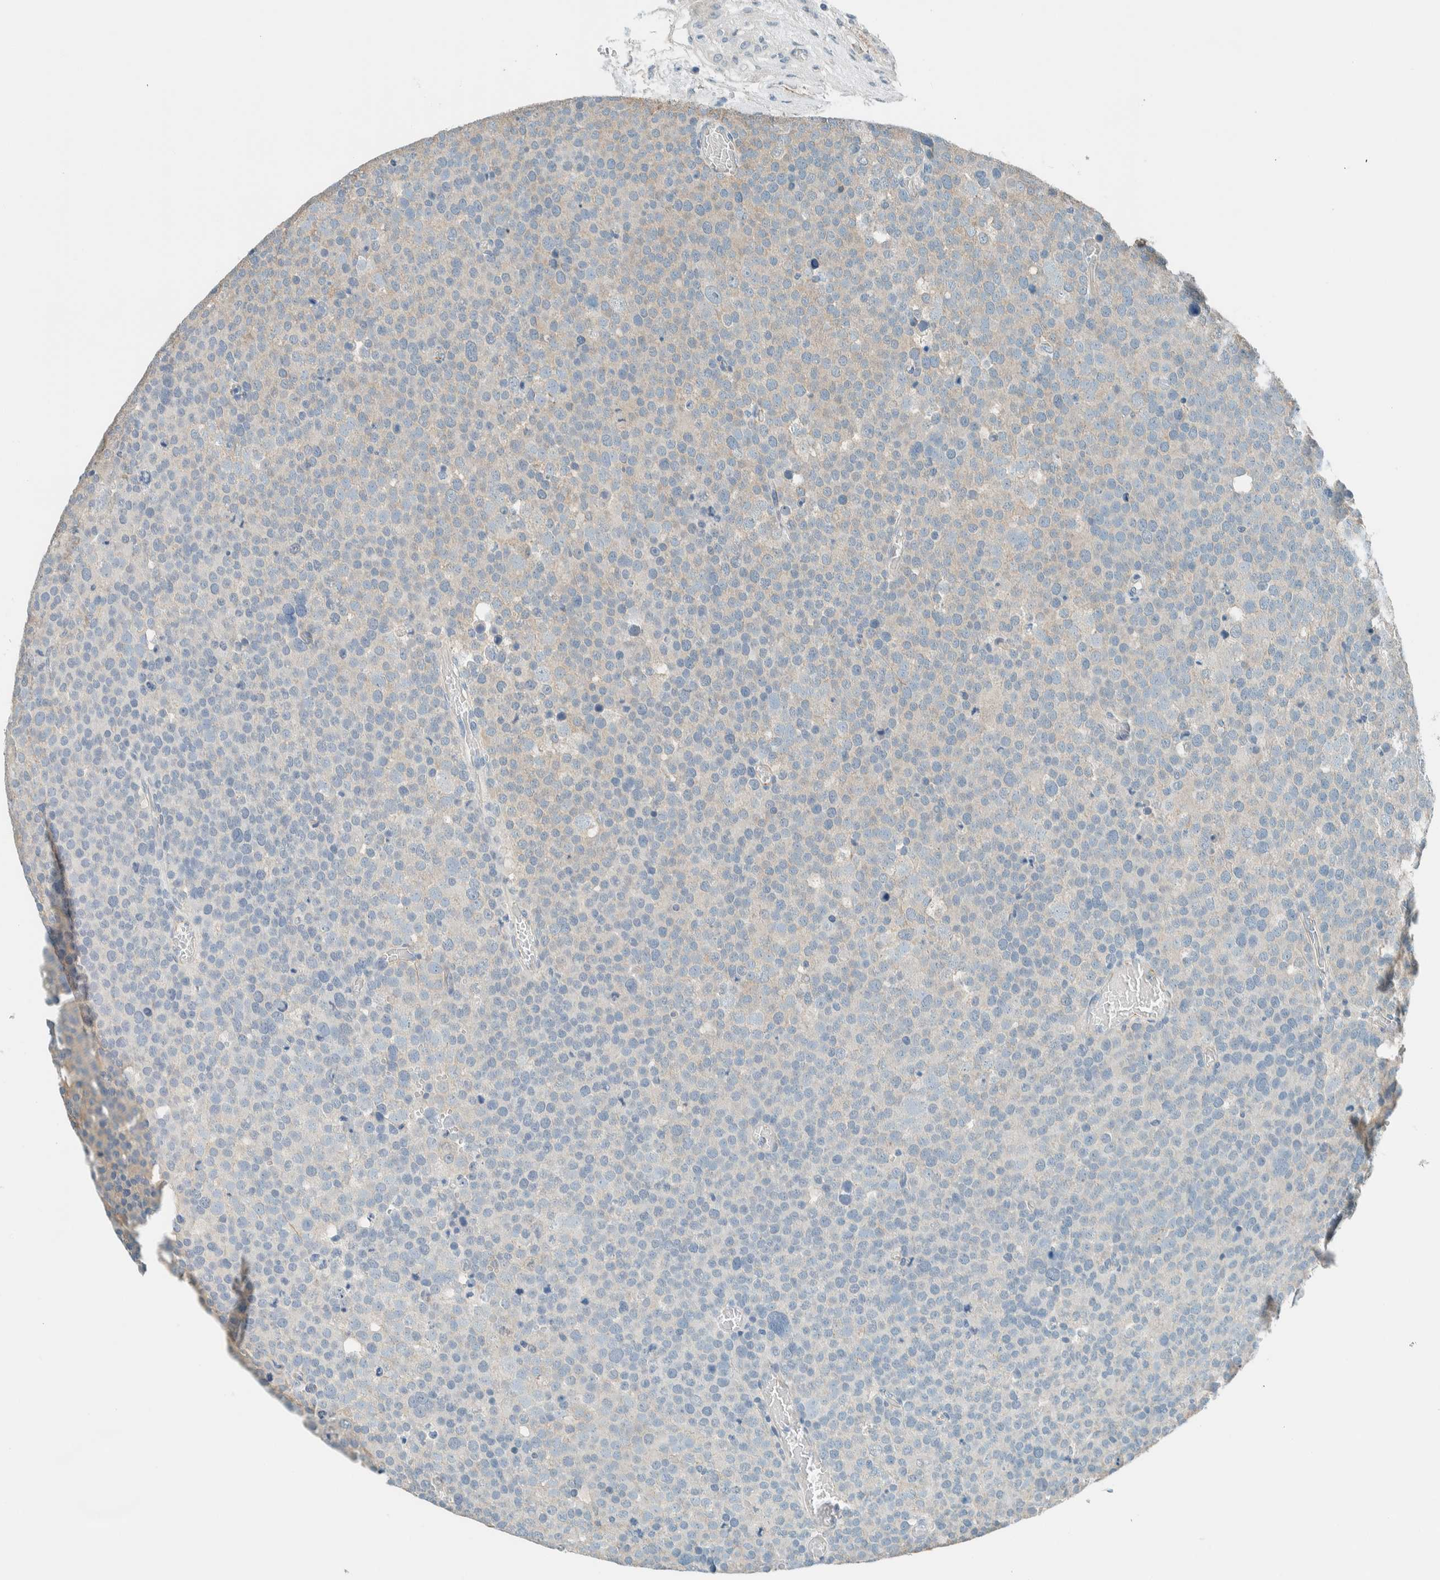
{"staining": {"intensity": "weak", "quantity": "<25%", "location": "cytoplasmic/membranous"}, "tissue": "testis cancer", "cell_type": "Tumor cells", "image_type": "cancer", "snomed": [{"axis": "morphology", "description": "Seminoma, NOS"}, {"axis": "topography", "description": "Testis"}], "caption": "Testis seminoma was stained to show a protein in brown. There is no significant positivity in tumor cells.", "gene": "SLFN12", "patient": {"sex": "male", "age": 71}}